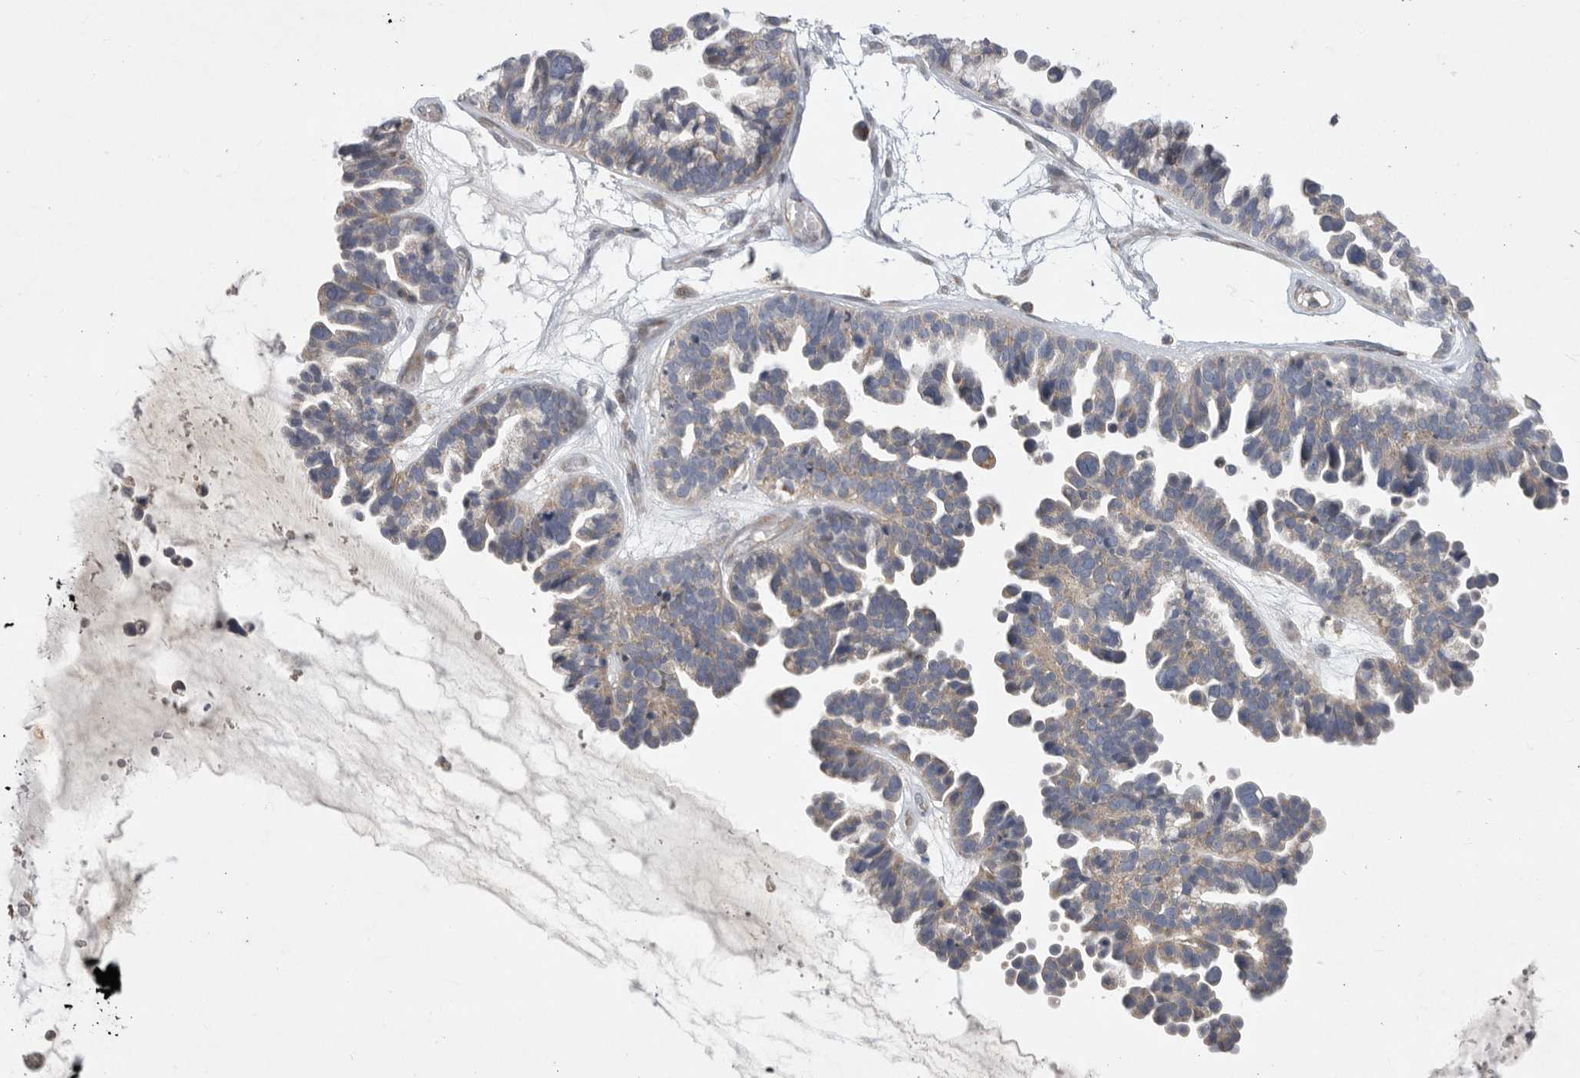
{"staining": {"intensity": "negative", "quantity": "none", "location": "none"}, "tissue": "ovarian cancer", "cell_type": "Tumor cells", "image_type": "cancer", "snomed": [{"axis": "morphology", "description": "Cystadenocarcinoma, serous, NOS"}, {"axis": "topography", "description": "Ovary"}], "caption": "Immunohistochemical staining of human ovarian cancer shows no significant staining in tumor cells.", "gene": "MPZL1", "patient": {"sex": "female", "age": 56}}